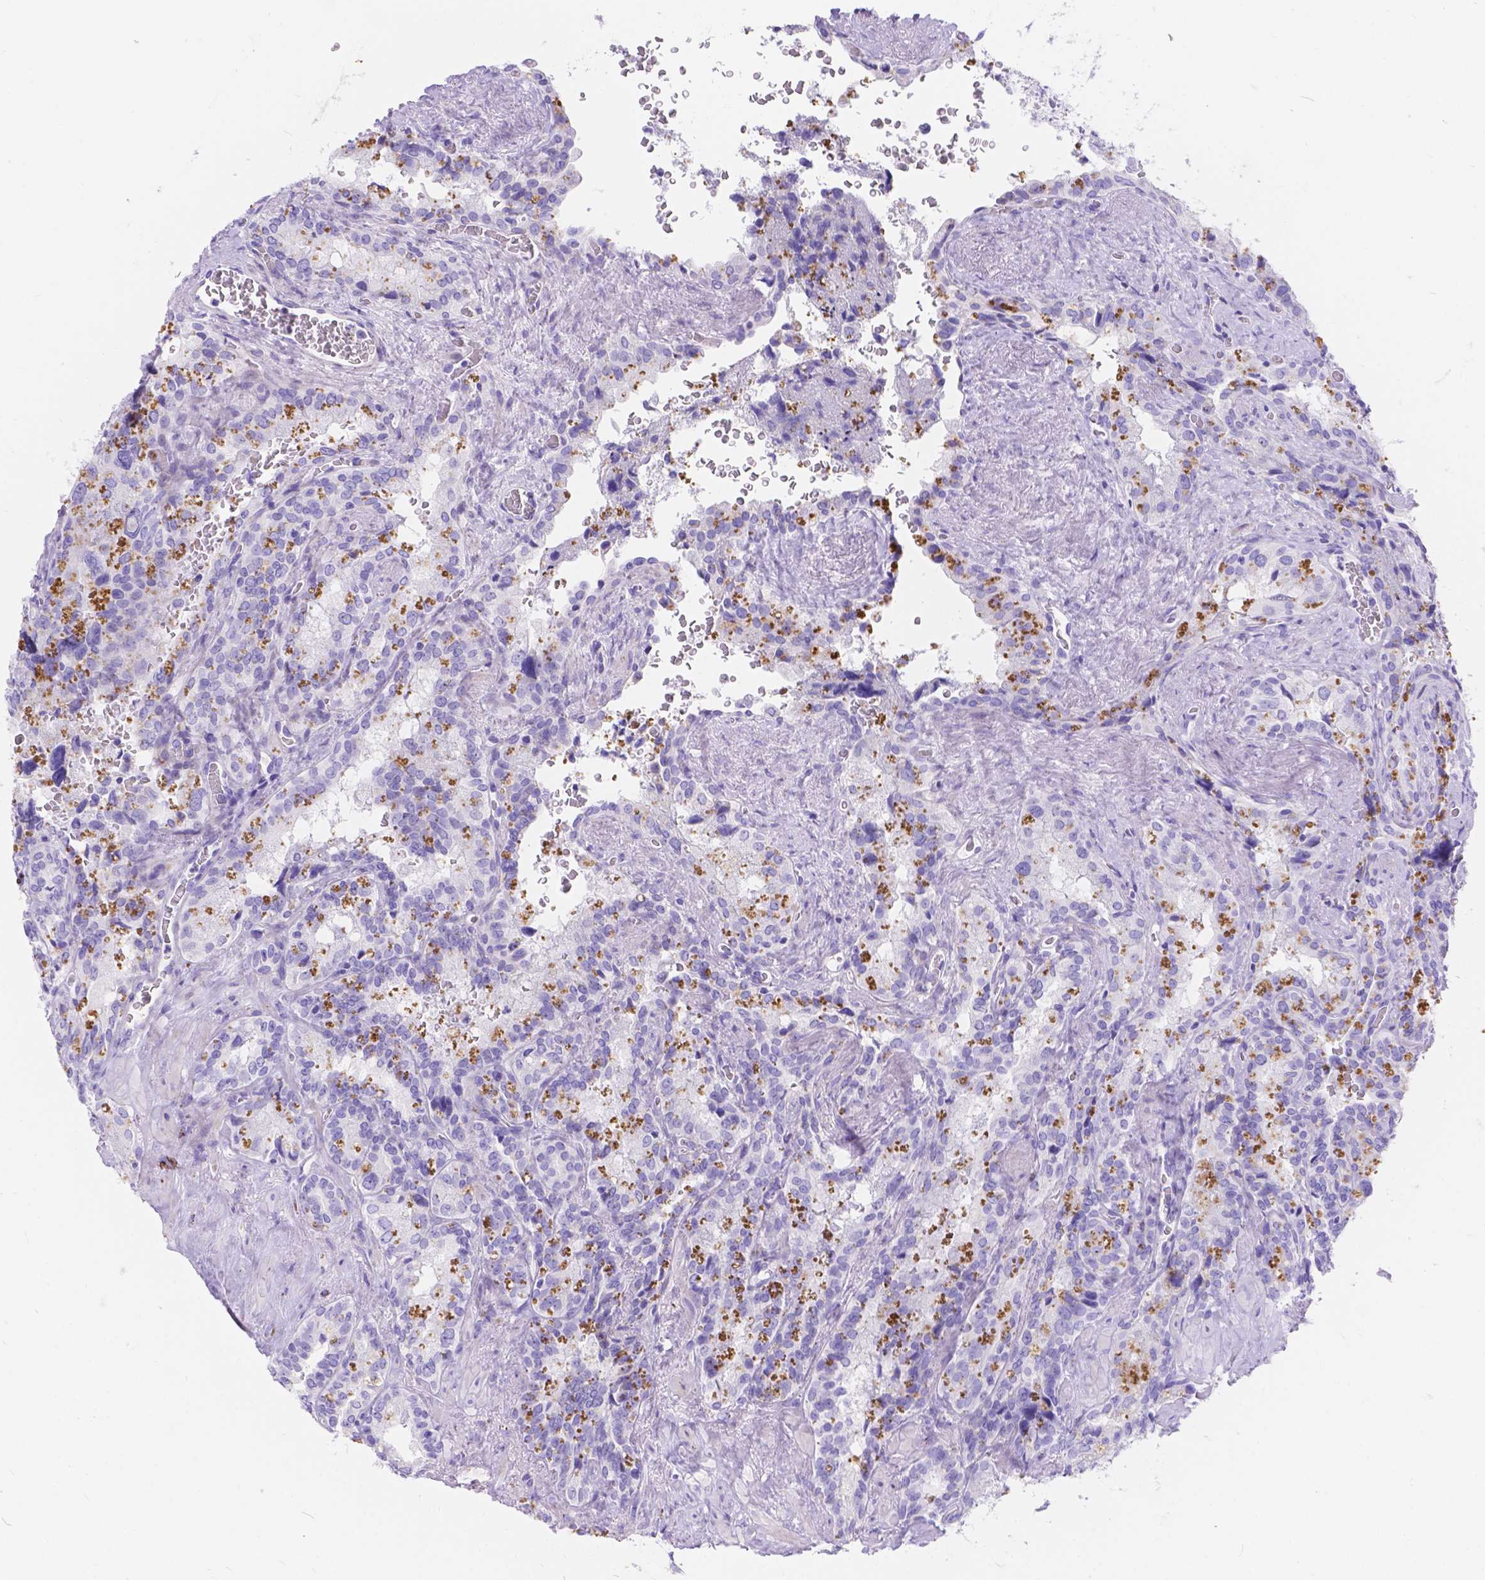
{"staining": {"intensity": "negative", "quantity": "none", "location": "none"}, "tissue": "seminal vesicle", "cell_type": "Glandular cells", "image_type": "normal", "snomed": [{"axis": "morphology", "description": "Normal tissue, NOS"}, {"axis": "topography", "description": "Prostate"}, {"axis": "topography", "description": "Seminal veicle"}], "caption": "Immunohistochemistry histopathology image of benign seminal vesicle: seminal vesicle stained with DAB (3,3'-diaminobenzidine) shows no significant protein positivity in glandular cells. The staining was performed using DAB to visualize the protein expression in brown, while the nuclei were stained in blue with hematoxylin (Magnification: 20x).", "gene": "KLHL10", "patient": {"sex": "male", "age": 71}}